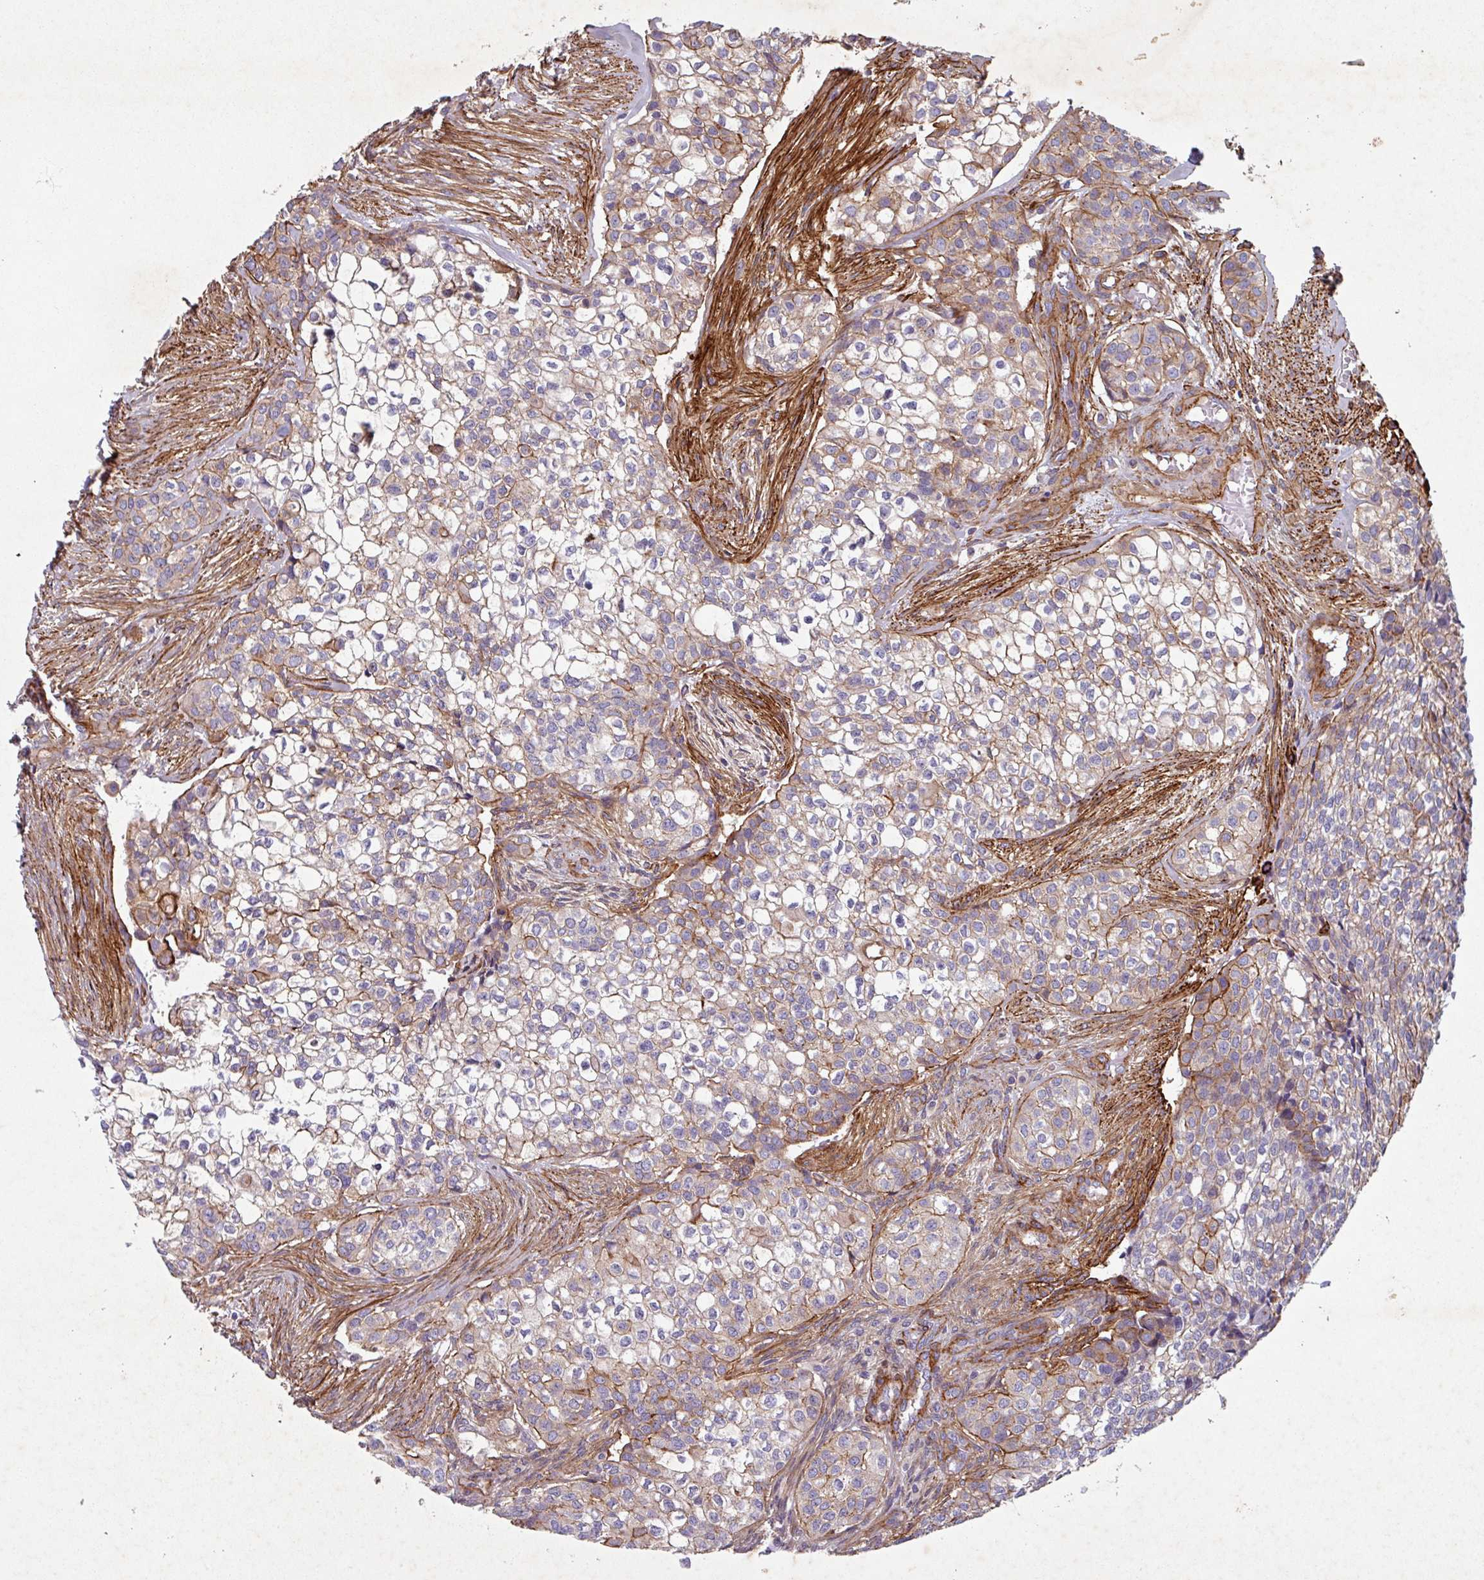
{"staining": {"intensity": "weak", "quantity": "25%-75%", "location": "cytoplasmic/membranous"}, "tissue": "head and neck cancer", "cell_type": "Tumor cells", "image_type": "cancer", "snomed": [{"axis": "morphology", "description": "Adenocarcinoma, NOS"}, {"axis": "topography", "description": "Head-Neck"}], "caption": "IHC (DAB) staining of human head and neck cancer (adenocarcinoma) exhibits weak cytoplasmic/membranous protein positivity in approximately 25%-75% of tumor cells.", "gene": "ATP2C2", "patient": {"sex": "male", "age": 81}}